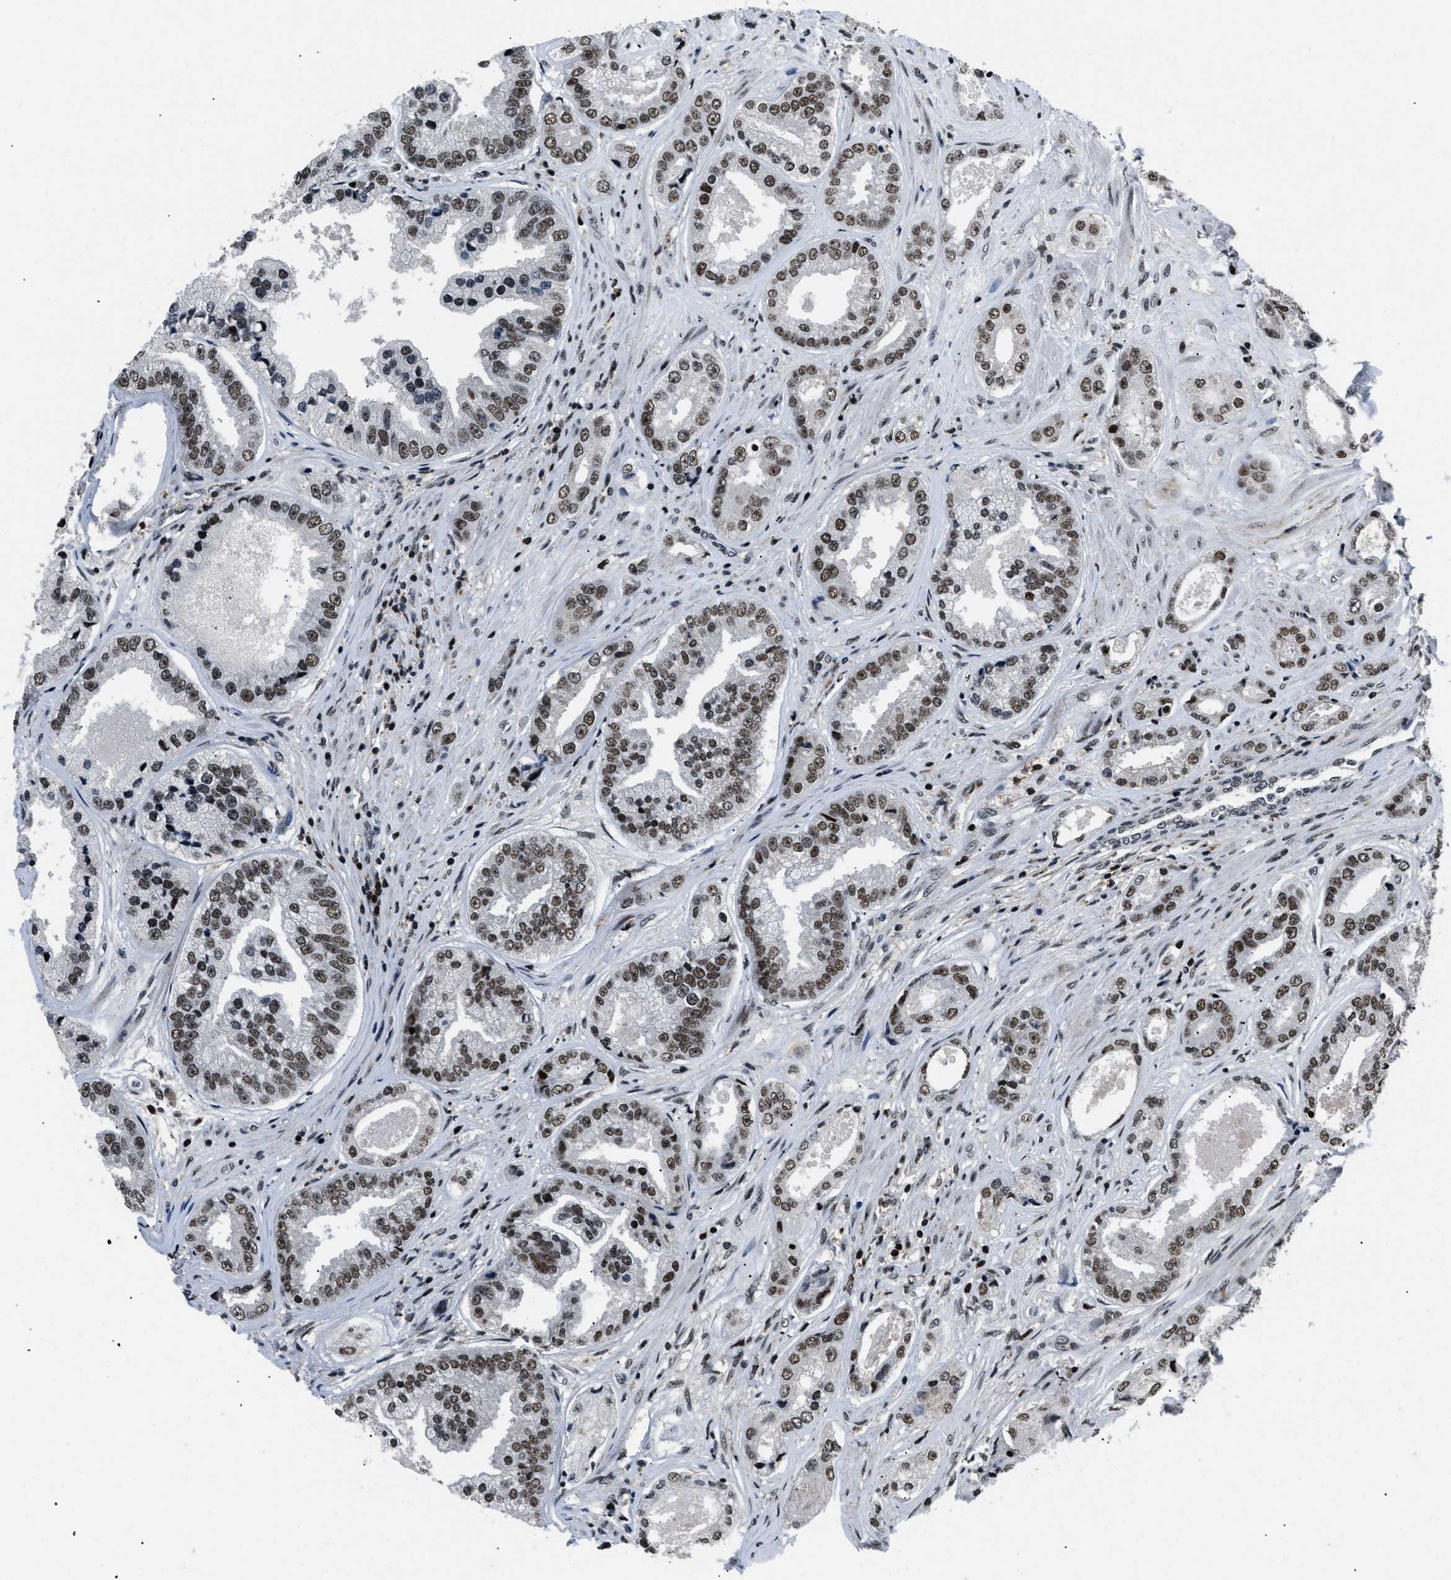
{"staining": {"intensity": "strong", "quantity": ">75%", "location": "nuclear"}, "tissue": "prostate cancer", "cell_type": "Tumor cells", "image_type": "cancer", "snomed": [{"axis": "morphology", "description": "Adenocarcinoma, High grade"}, {"axis": "topography", "description": "Prostate"}], "caption": "Prostate high-grade adenocarcinoma stained with DAB (3,3'-diaminobenzidine) immunohistochemistry (IHC) displays high levels of strong nuclear positivity in about >75% of tumor cells.", "gene": "SMARCB1", "patient": {"sex": "male", "age": 61}}